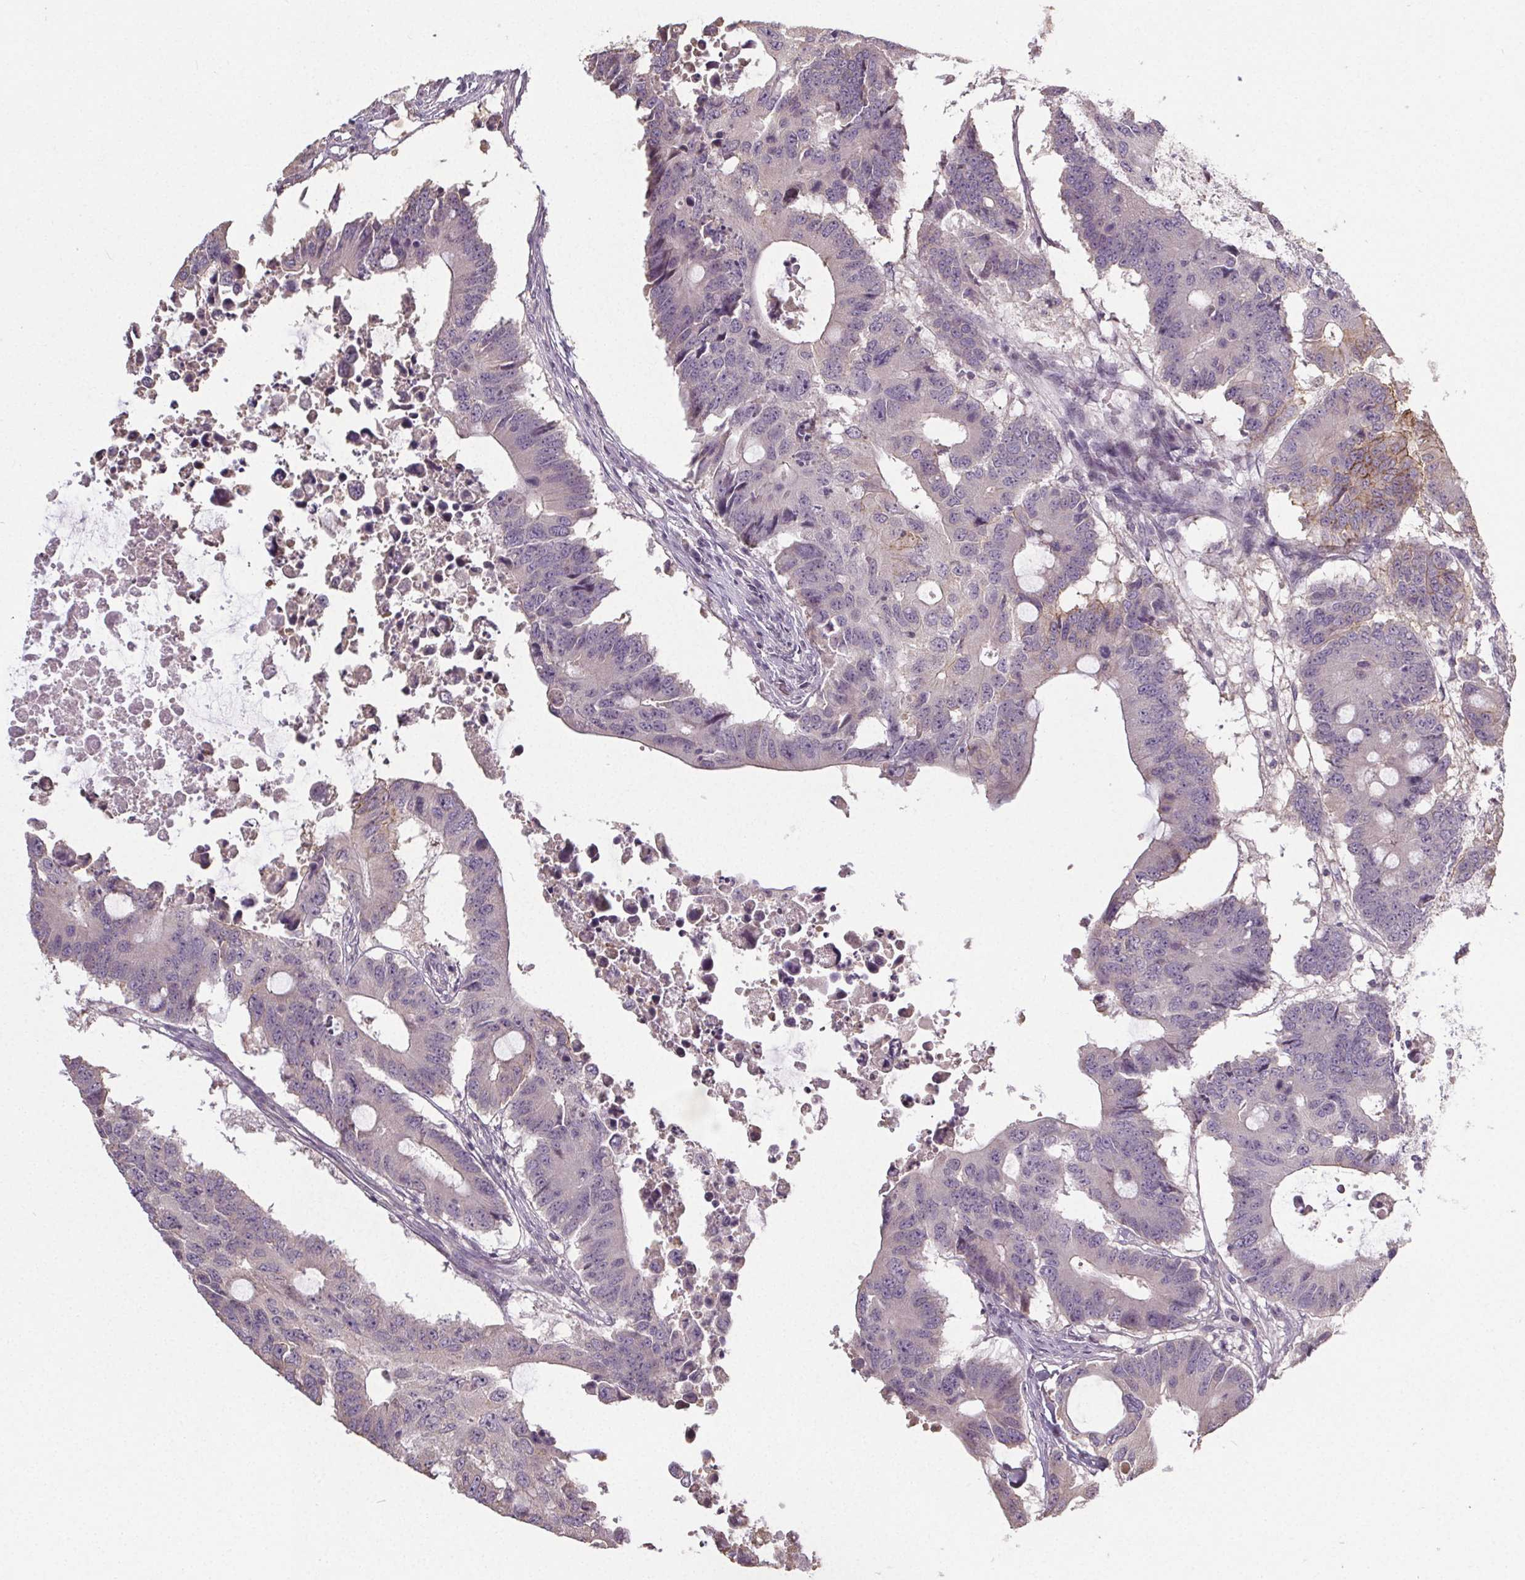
{"staining": {"intensity": "negative", "quantity": "none", "location": "none"}, "tissue": "colorectal cancer", "cell_type": "Tumor cells", "image_type": "cancer", "snomed": [{"axis": "morphology", "description": "Adenocarcinoma, NOS"}, {"axis": "topography", "description": "Colon"}], "caption": "The IHC histopathology image has no significant positivity in tumor cells of adenocarcinoma (colorectal) tissue.", "gene": "SLC26A2", "patient": {"sex": "male", "age": 71}}